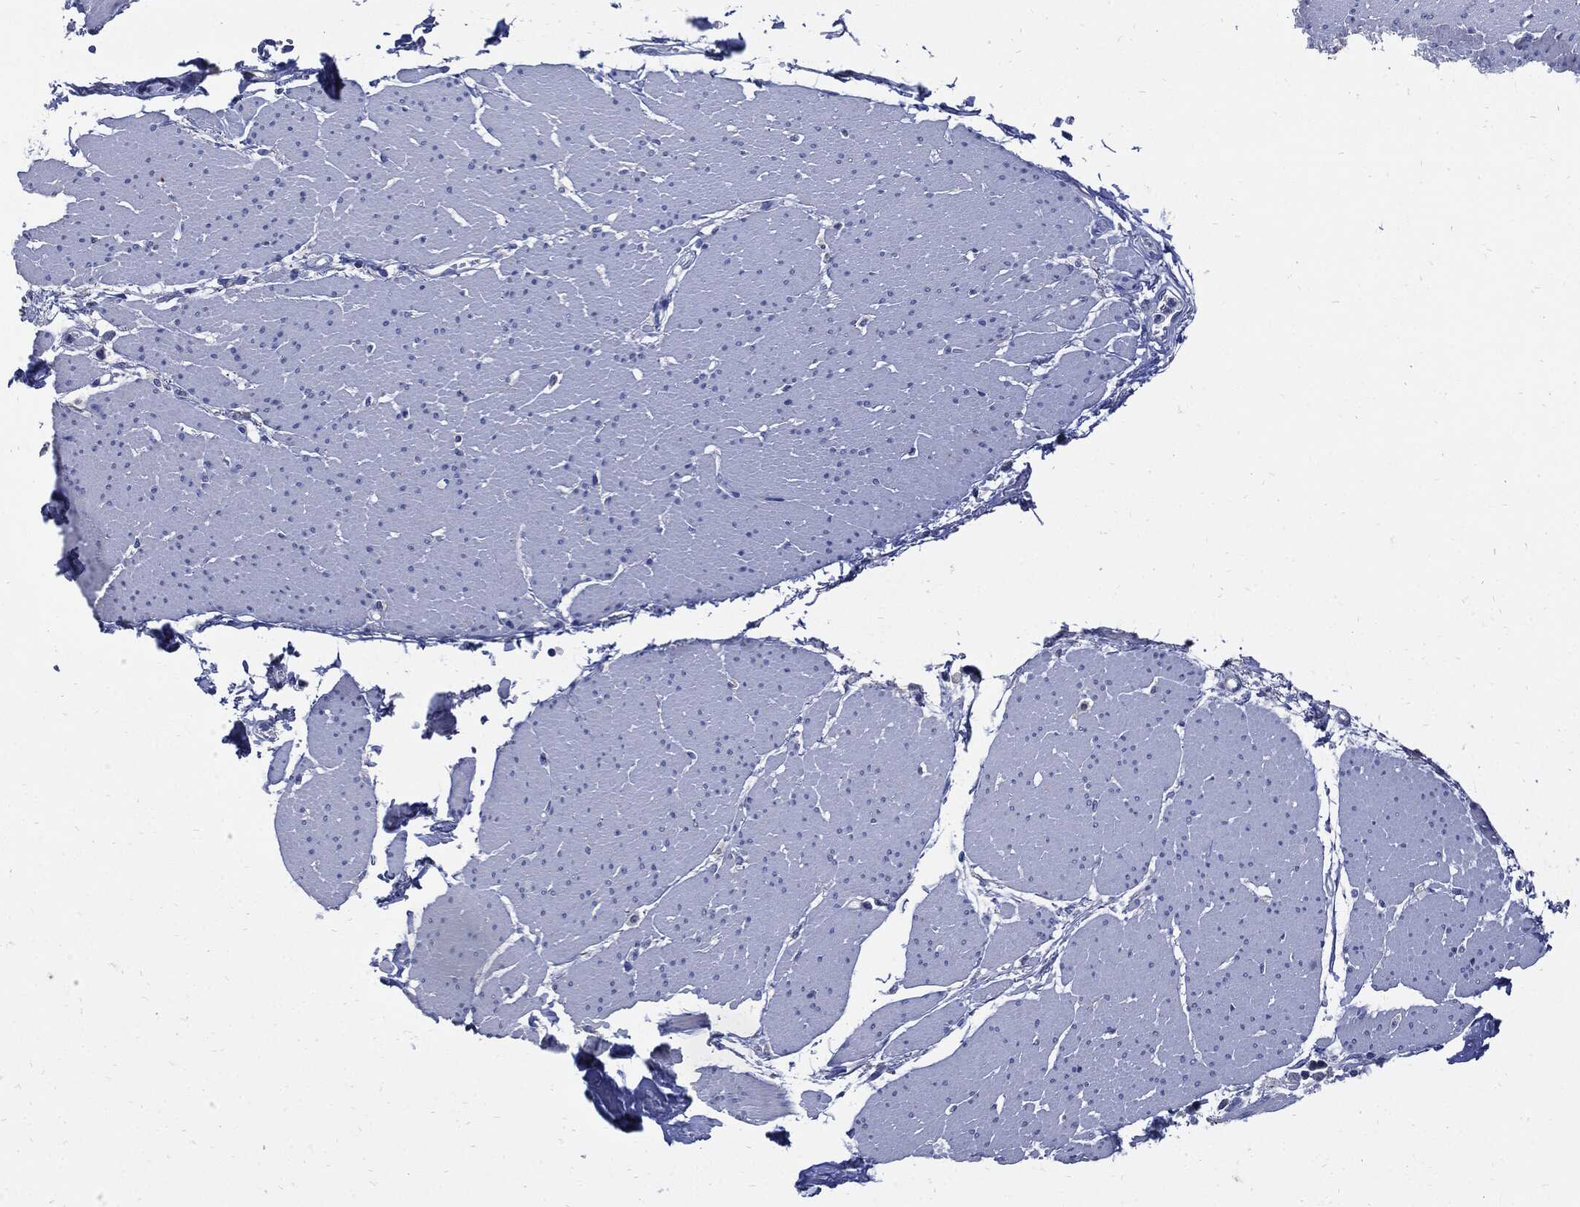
{"staining": {"intensity": "negative", "quantity": "none", "location": "none"}, "tissue": "smooth muscle", "cell_type": "Smooth muscle cells", "image_type": "normal", "snomed": [{"axis": "morphology", "description": "Normal tissue, NOS"}, {"axis": "topography", "description": "Smooth muscle"}, {"axis": "topography", "description": "Anal"}], "caption": "Immunohistochemistry (IHC) of unremarkable smooth muscle shows no expression in smooth muscle cells.", "gene": "CPE", "patient": {"sex": "male", "age": 83}}